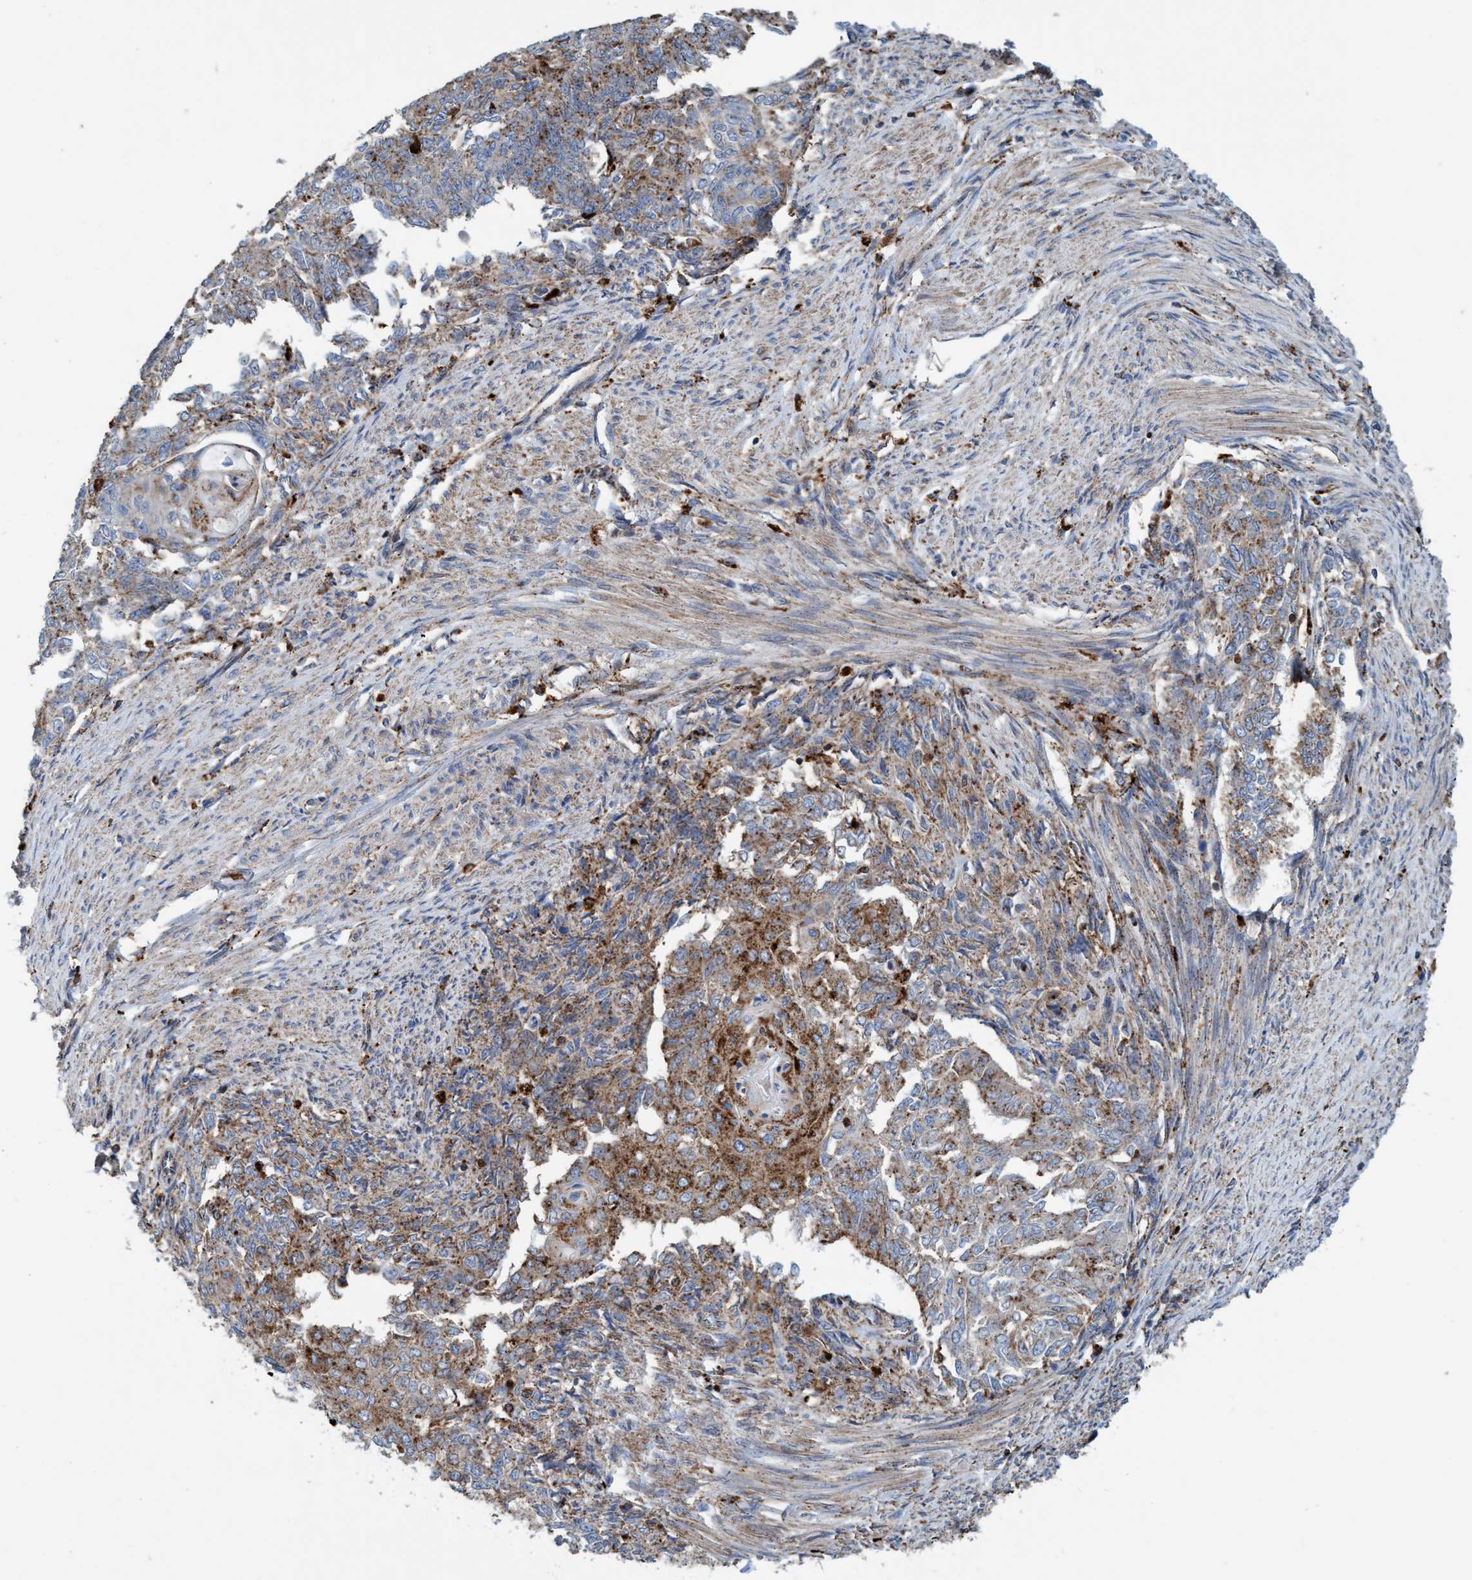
{"staining": {"intensity": "moderate", "quantity": ">75%", "location": "cytoplasmic/membranous"}, "tissue": "endometrial cancer", "cell_type": "Tumor cells", "image_type": "cancer", "snomed": [{"axis": "morphology", "description": "Adenocarcinoma, NOS"}, {"axis": "topography", "description": "Endometrium"}], "caption": "Endometrial cancer (adenocarcinoma) stained for a protein (brown) reveals moderate cytoplasmic/membranous positive expression in approximately >75% of tumor cells.", "gene": "TRIM65", "patient": {"sex": "female", "age": 32}}